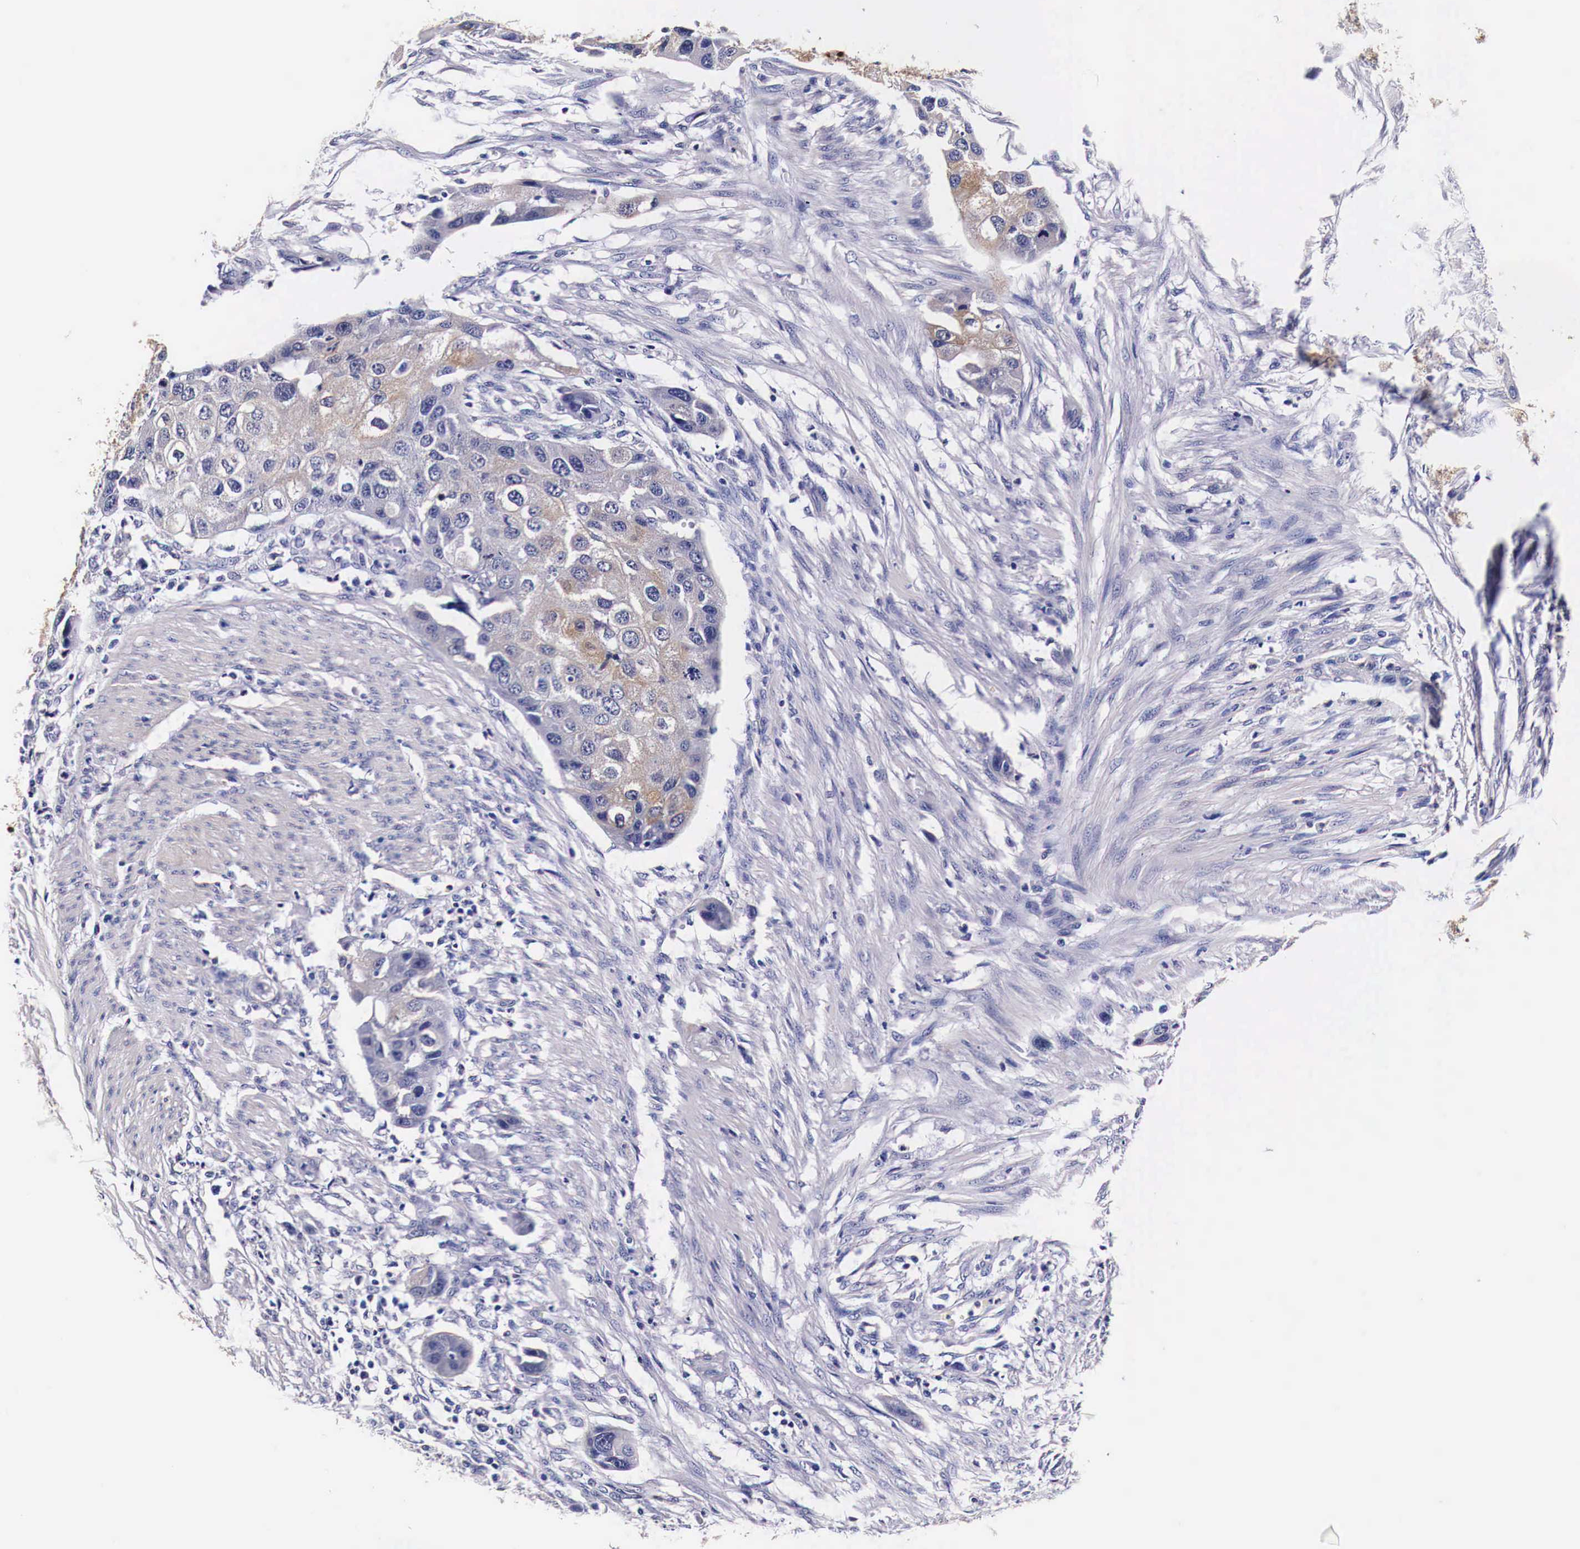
{"staining": {"intensity": "weak", "quantity": "<25%", "location": "cytoplasmic/membranous"}, "tissue": "urothelial cancer", "cell_type": "Tumor cells", "image_type": "cancer", "snomed": [{"axis": "morphology", "description": "Urothelial carcinoma, High grade"}, {"axis": "topography", "description": "Urinary bladder"}], "caption": "Immunohistochemistry photomicrograph of neoplastic tissue: human urothelial cancer stained with DAB (3,3'-diaminobenzidine) shows no significant protein staining in tumor cells. The staining was performed using DAB (3,3'-diaminobenzidine) to visualize the protein expression in brown, while the nuclei were stained in blue with hematoxylin (Magnification: 20x).", "gene": "HSPB1", "patient": {"sex": "male", "age": 55}}